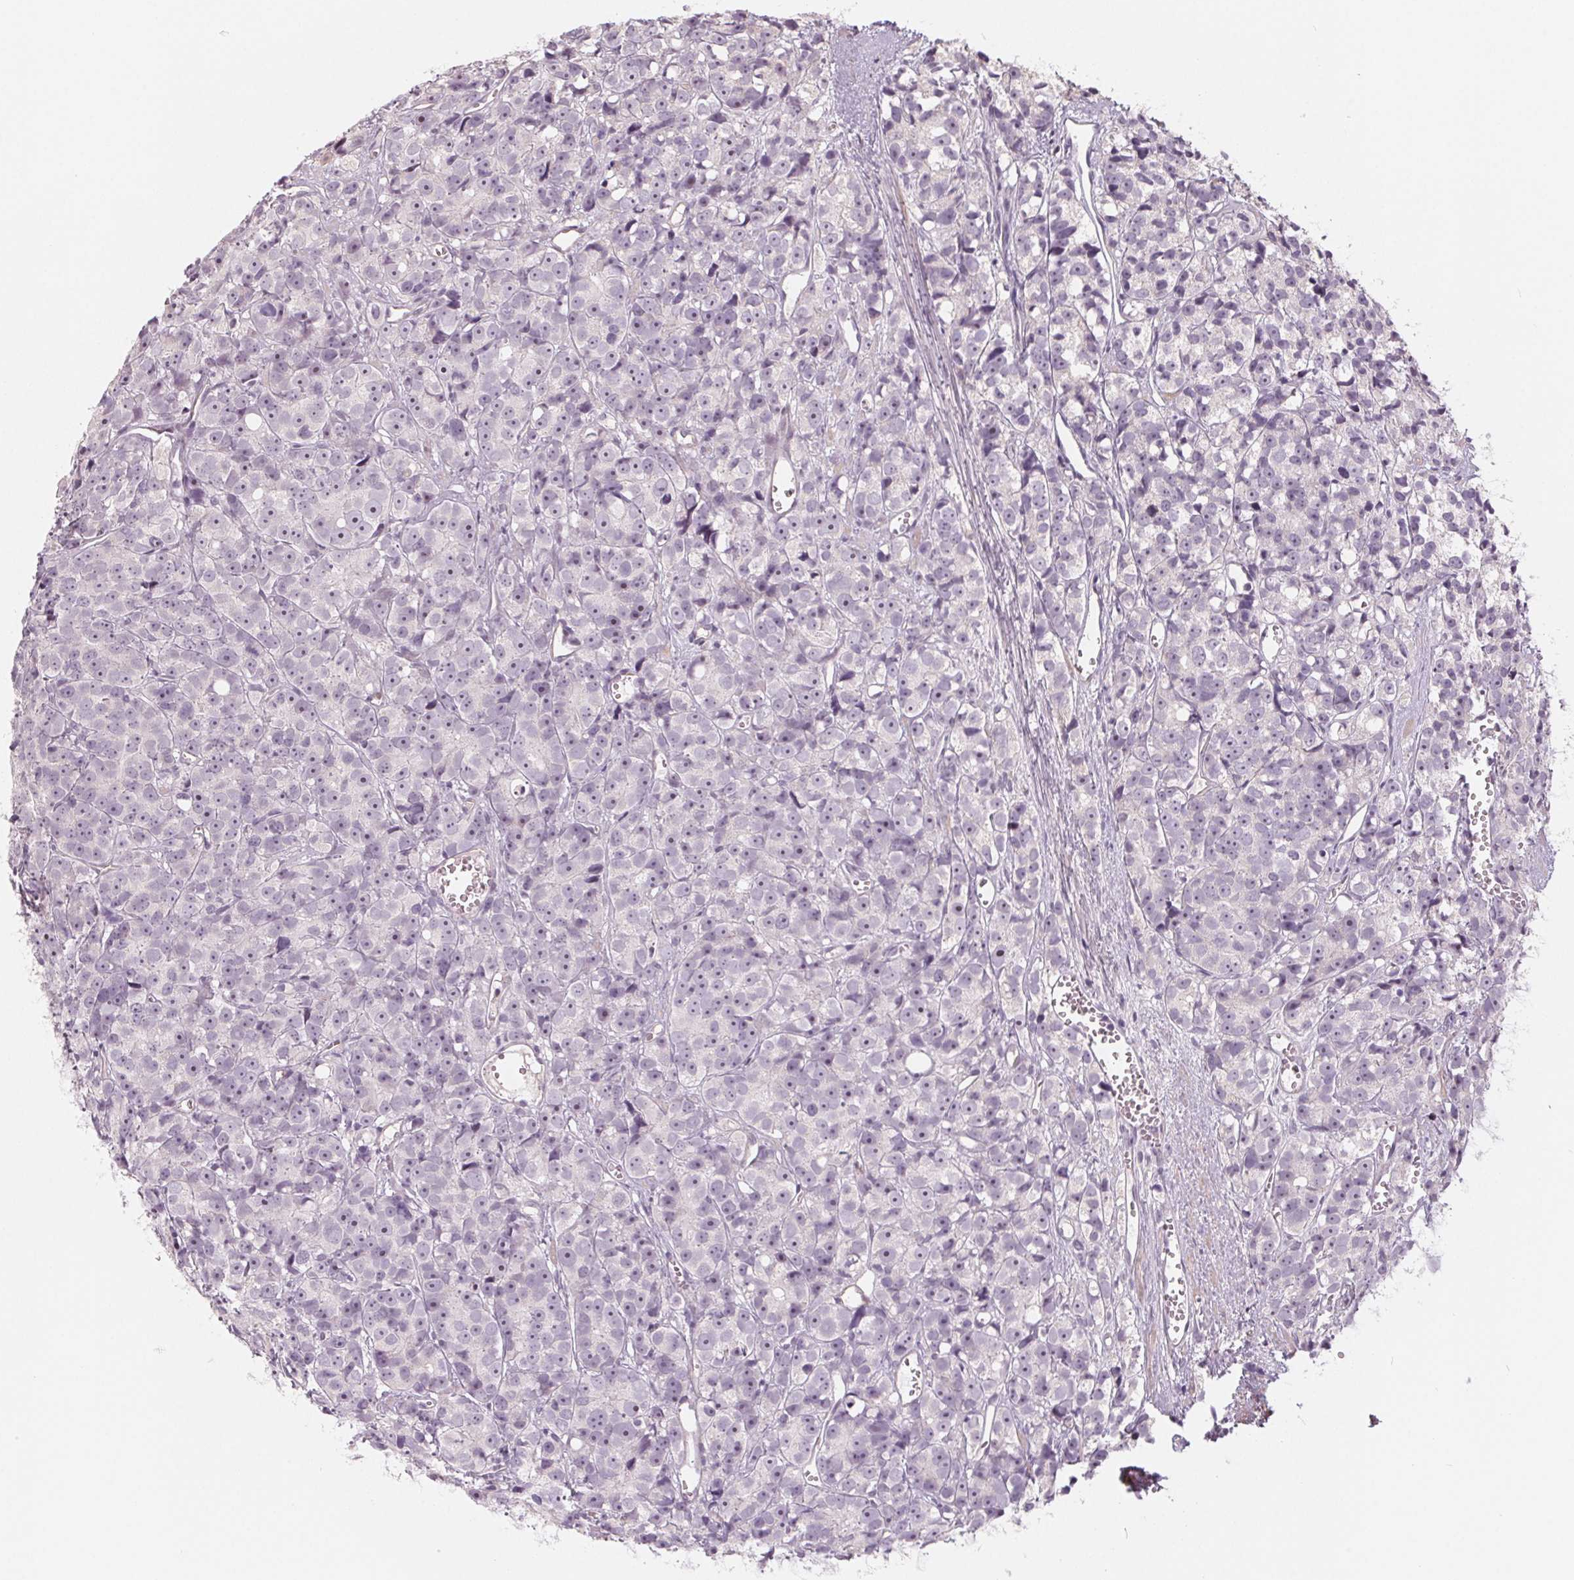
{"staining": {"intensity": "negative", "quantity": "none", "location": "none"}, "tissue": "prostate cancer", "cell_type": "Tumor cells", "image_type": "cancer", "snomed": [{"axis": "morphology", "description": "Adenocarcinoma, High grade"}, {"axis": "topography", "description": "Prostate"}], "caption": "An IHC image of prostate high-grade adenocarcinoma is shown. There is no staining in tumor cells of prostate high-grade adenocarcinoma.", "gene": "ZBBX", "patient": {"sex": "male", "age": 77}}